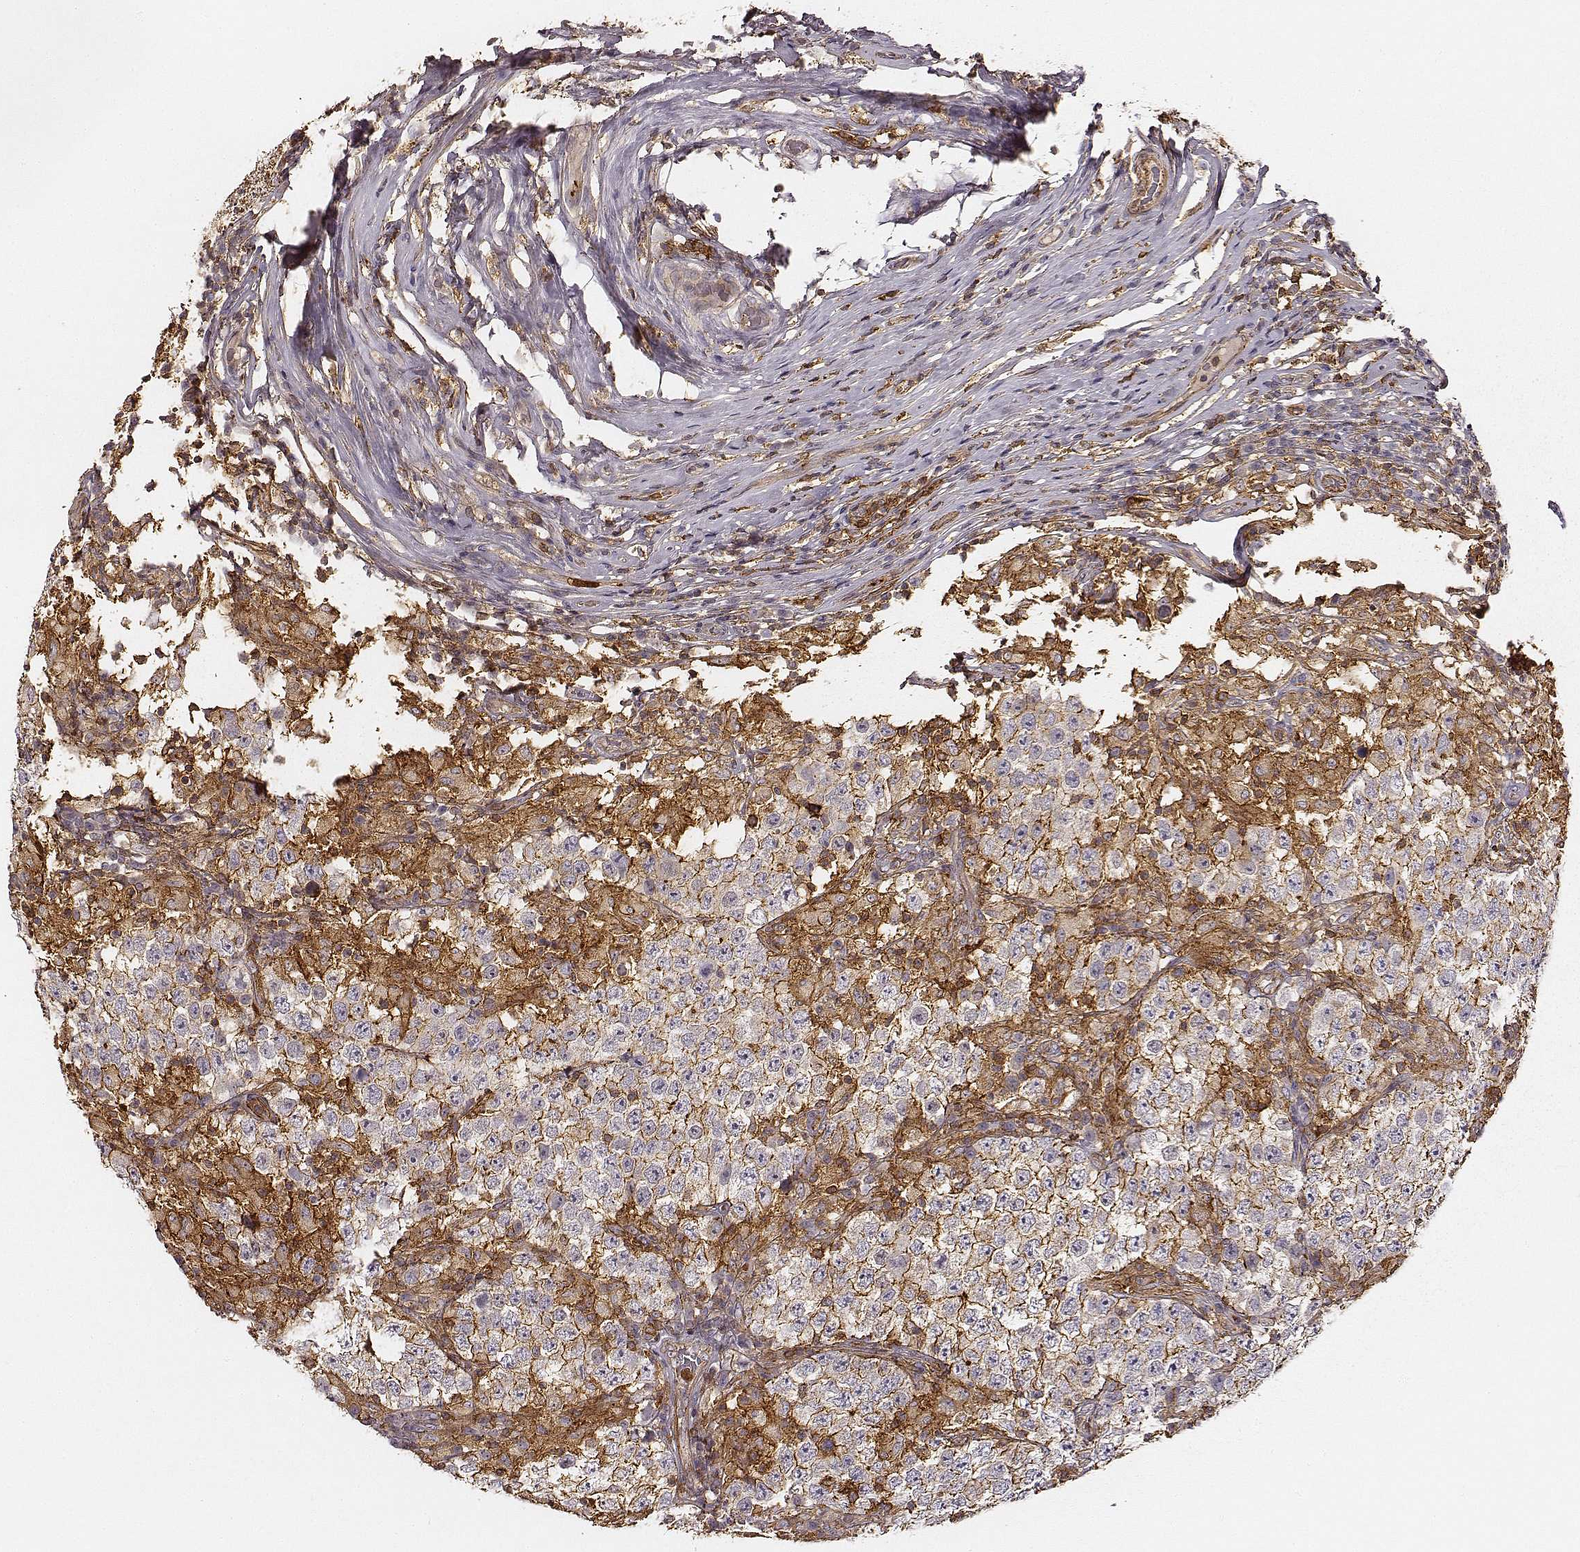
{"staining": {"intensity": "moderate", "quantity": "<25%", "location": "cytoplasmic/membranous"}, "tissue": "testis cancer", "cell_type": "Tumor cells", "image_type": "cancer", "snomed": [{"axis": "morphology", "description": "Seminoma, NOS"}, {"axis": "morphology", "description": "Carcinoma, Embryonal, NOS"}, {"axis": "topography", "description": "Testis"}], "caption": "Human embryonal carcinoma (testis) stained for a protein (brown) reveals moderate cytoplasmic/membranous positive positivity in about <25% of tumor cells.", "gene": "ZYX", "patient": {"sex": "male", "age": 41}}